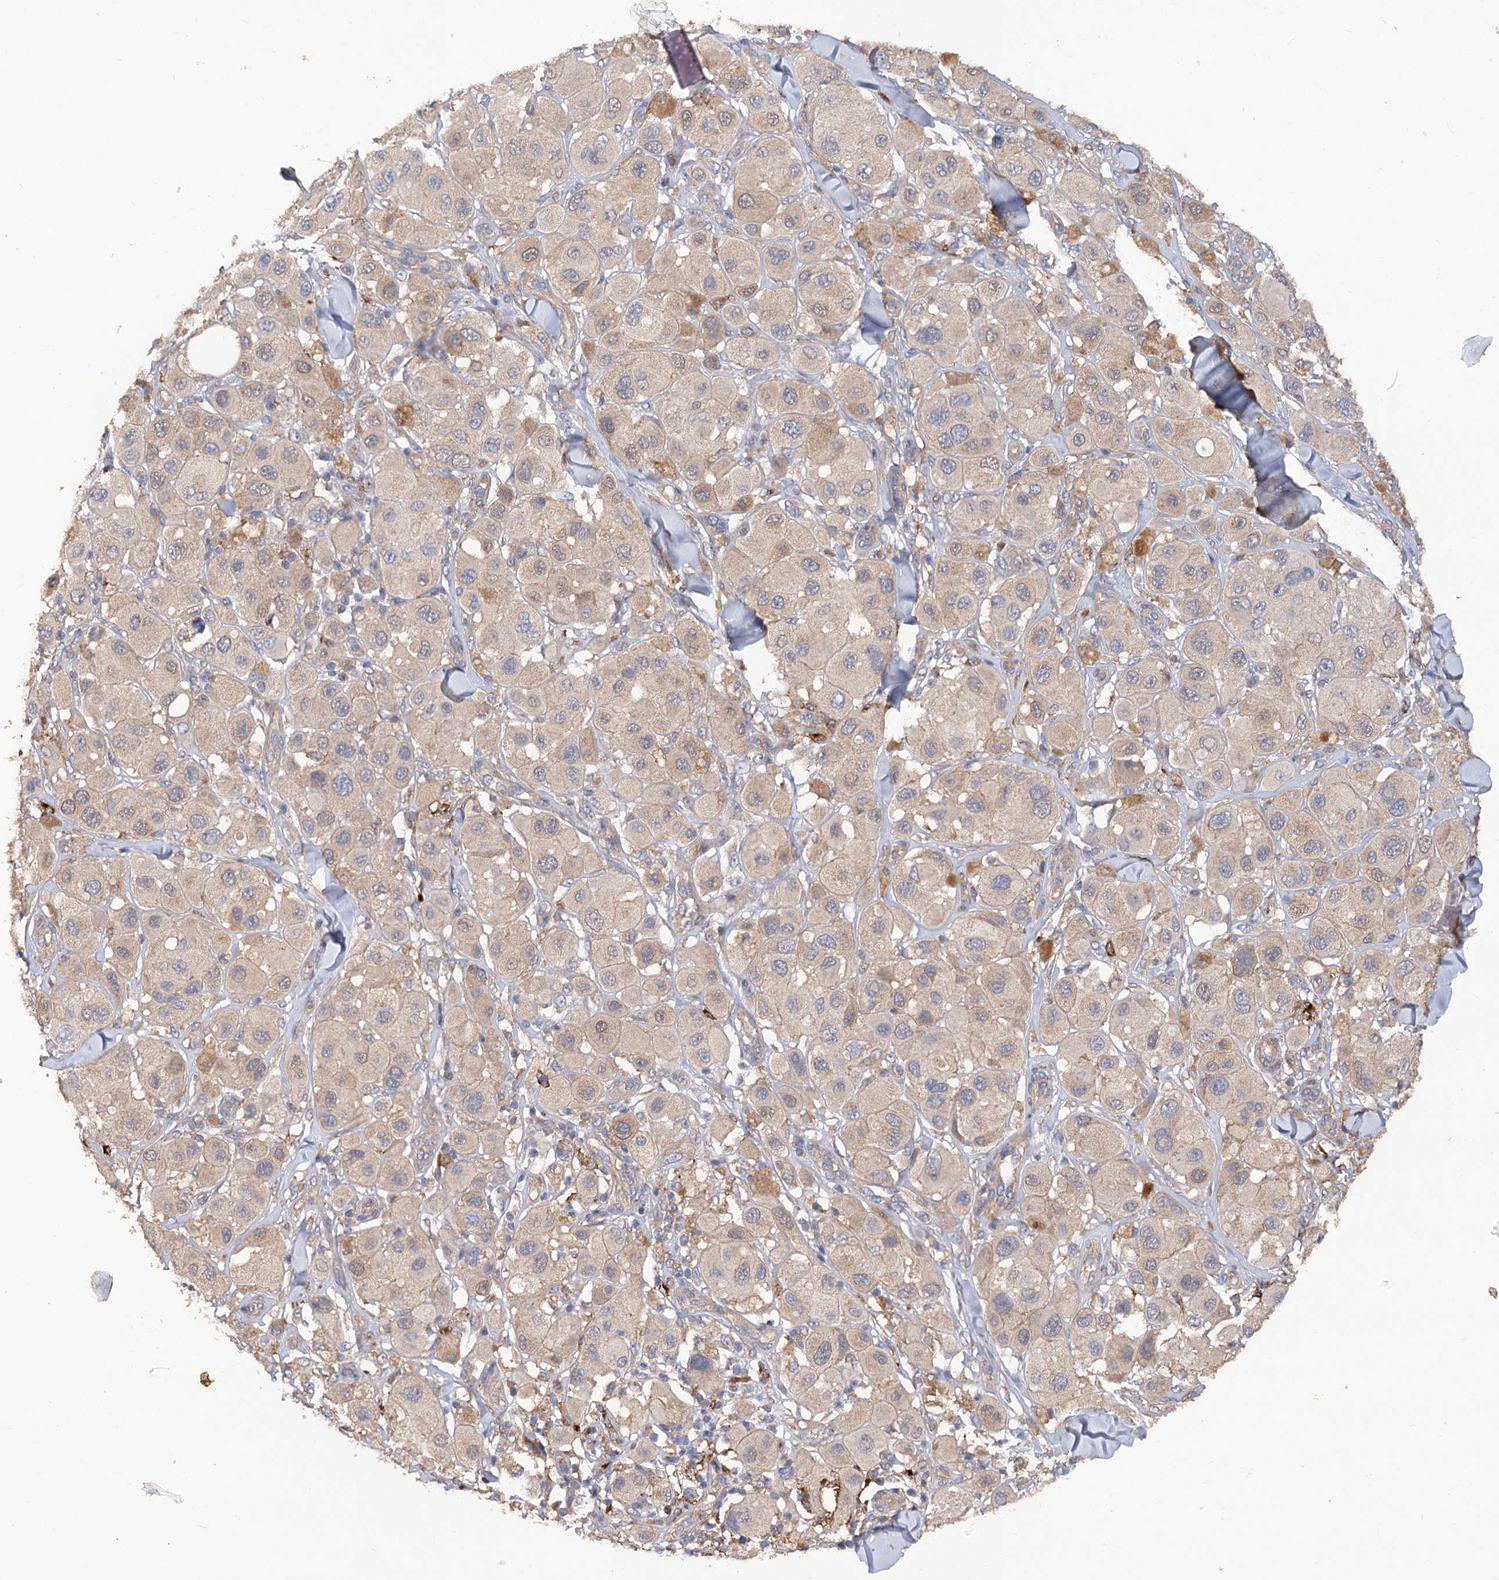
{"staining": {"intensity": "weak", "quantity": "<25%", "location": "cytoplasmic/membranous"}, "tissue": "melanoma", "cell_type": "Tumor cells", "image_type": "cancer", "snomed": [{"axis": "morphology", "description": "Malignant melanoma, Metastatic site"}, {"axis": "topography", "description": "Skin"}], "caption": "An image of human malignant melanoma (metastatic site) is negative for staining in tumor cells.", "gene": "CSAD", "patient": {"sex": "male", "age": 41}}